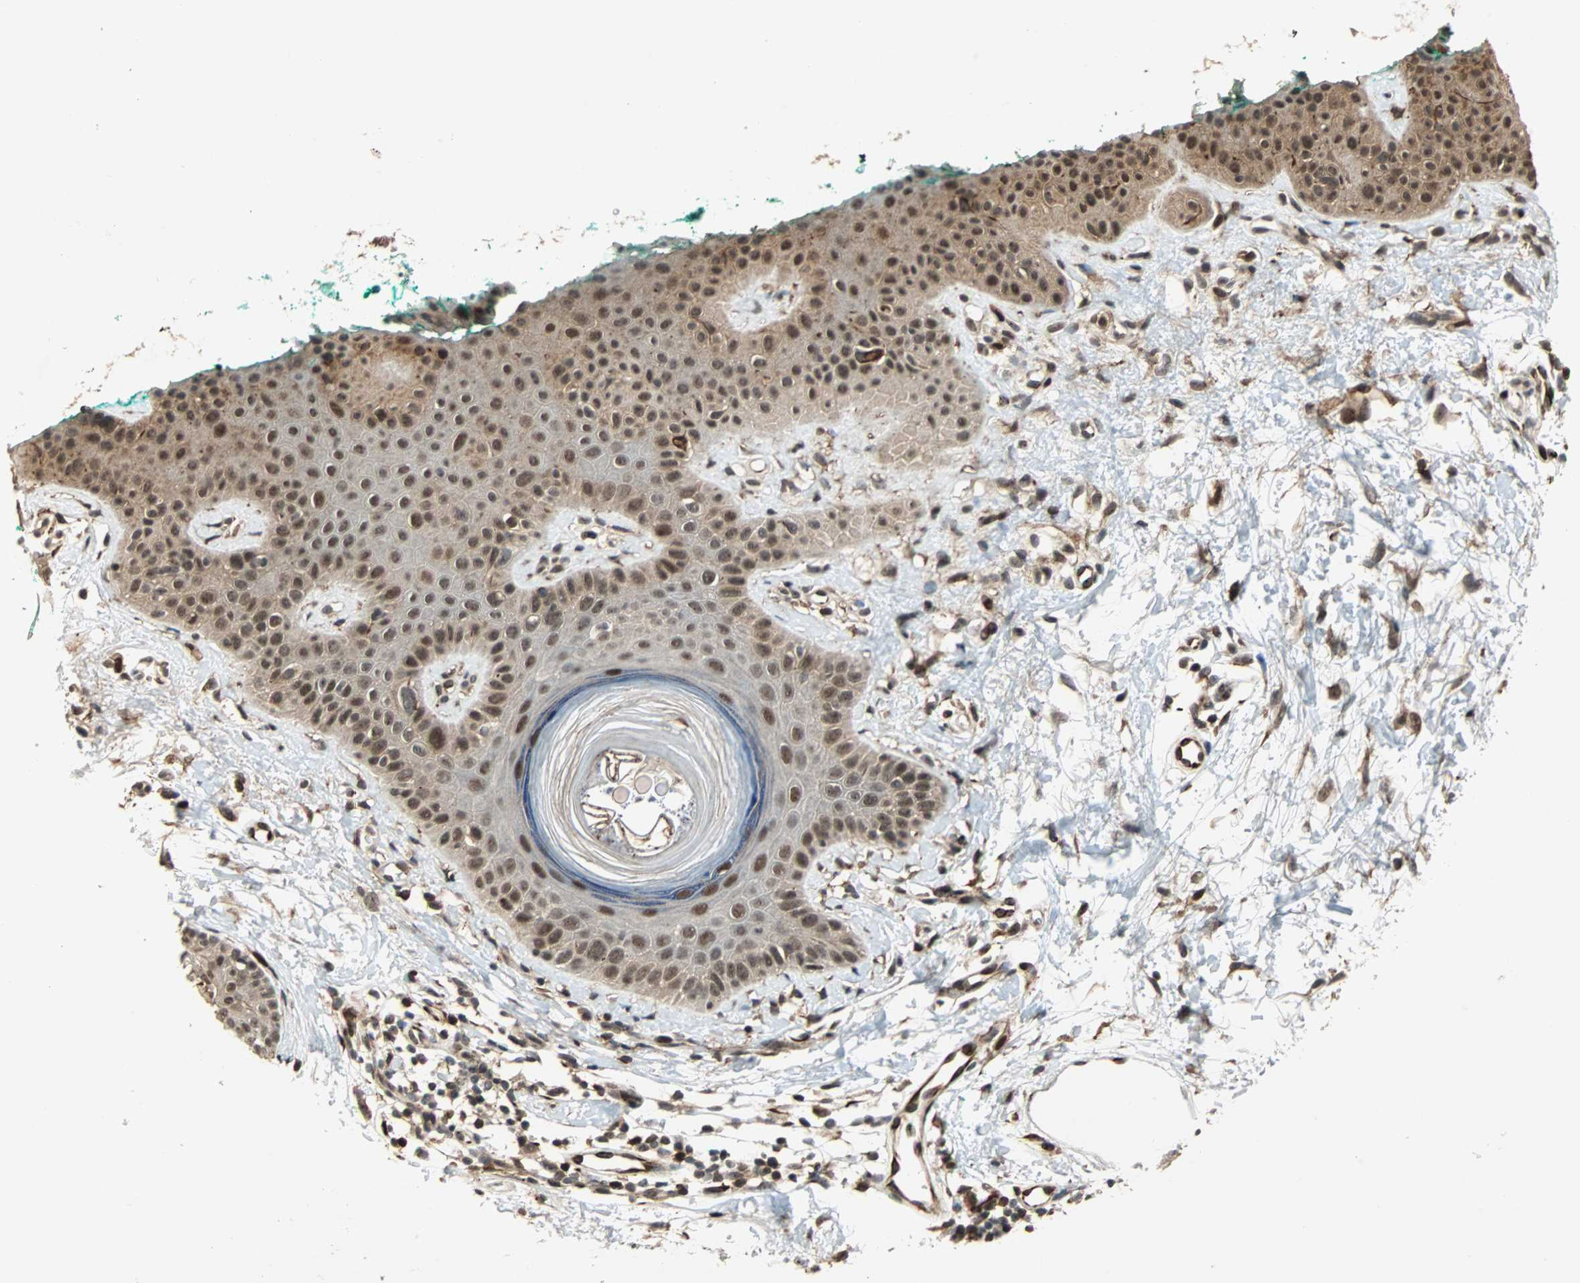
{"staining": {"intensity": "moderate", "quantity": ">75%", "location": "cytoplasmic/membranous,nuclear"}, "tissue": "skin", "cell_type": "Fibroblasts", "image_type": "normal", "snomed": [{"axis": "morphology", "description": "Normal tissue, NOS"}, {"axis": "topography", "description": "Skin"}], "caption": "Immunohistochemistry (IHC) (DAB (3,3'-diaminobenzidine)) staining of benign human skin reveals moderate cytoplasmic/membranous,nuclear protein staining in about >75% of fibroblasts. (IHC, brightfield microscopy, high magnification).", "gene": "ZBED9", "patient": {"sex": "male", "age": 71}}